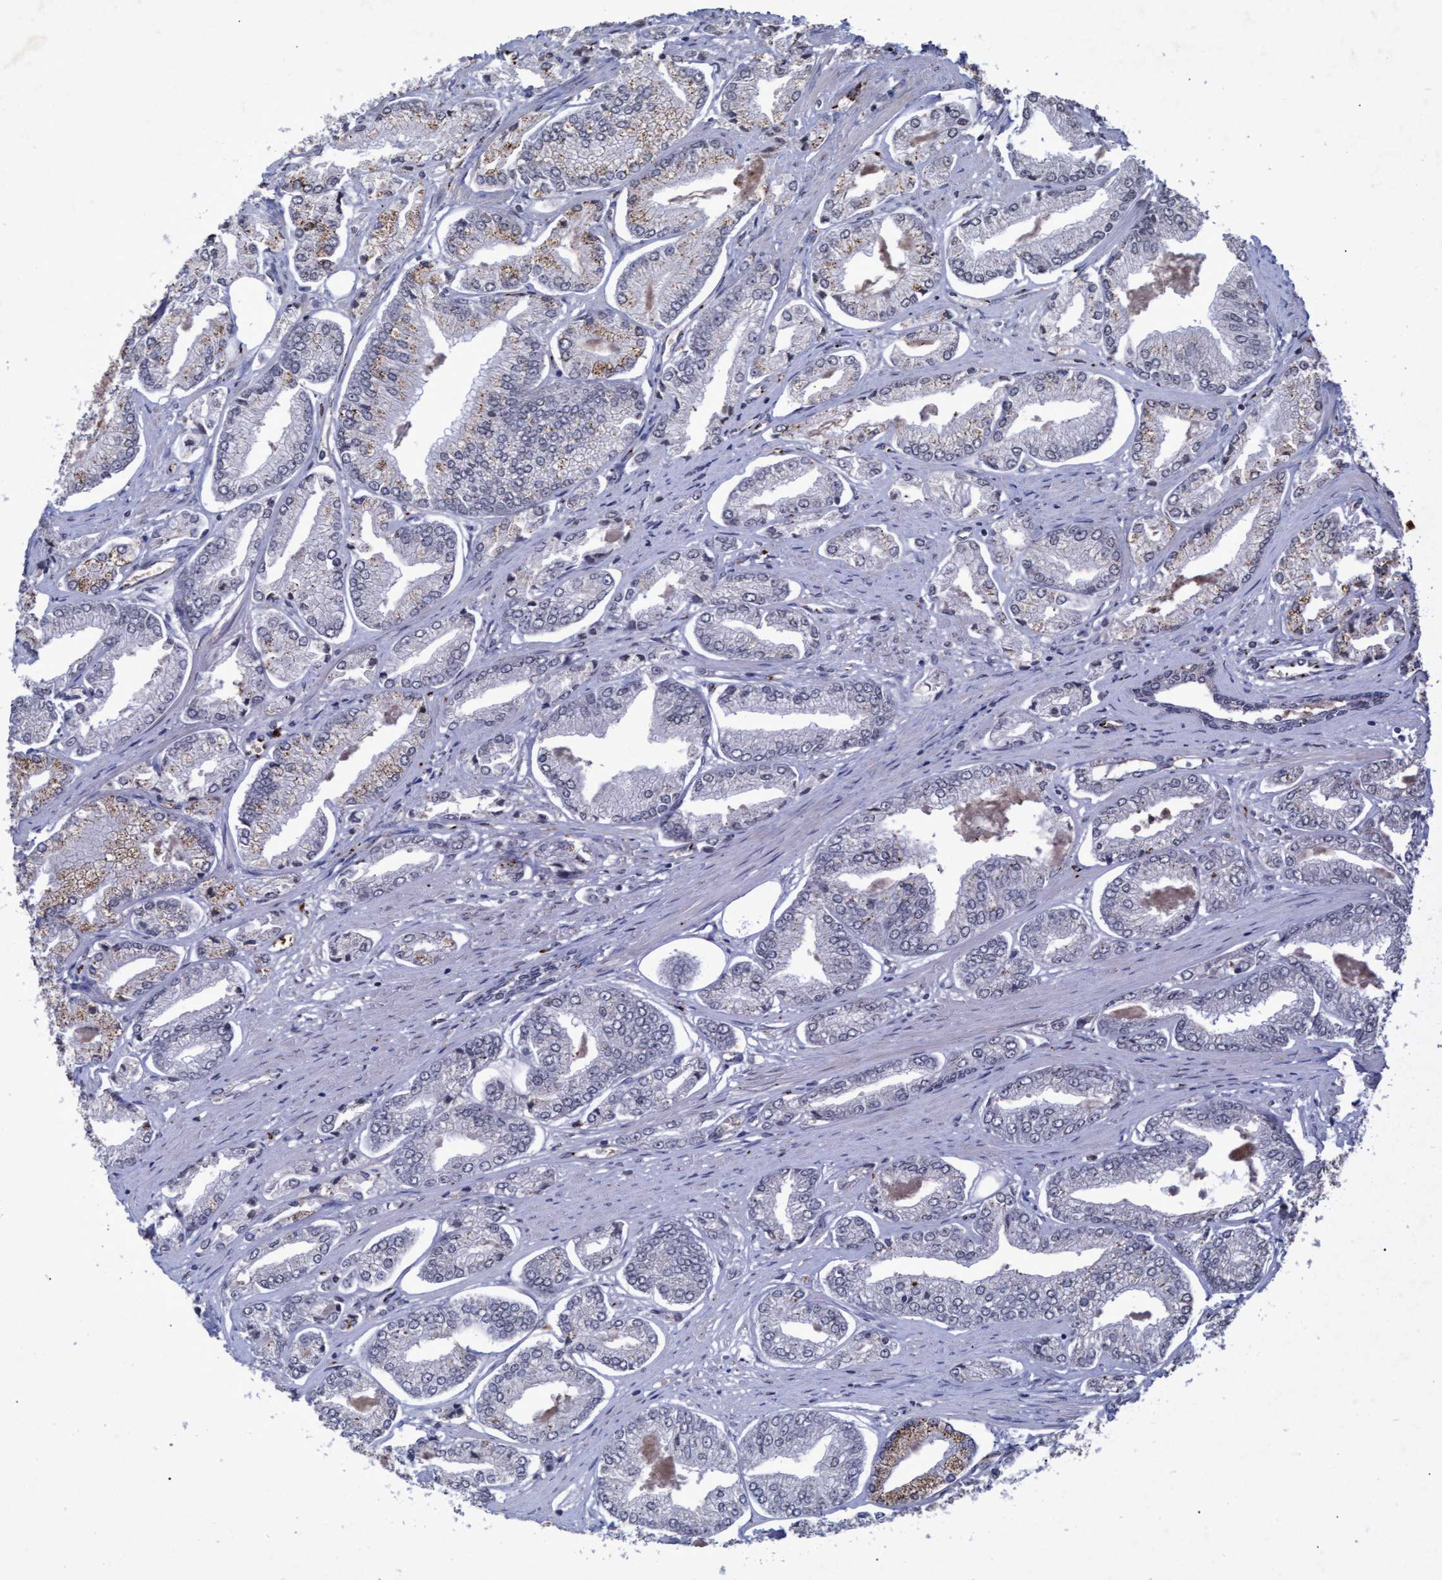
{"staining": {"intensity": "moderate", "quantity": "25%-75%", "location": "cytoplasmic/membranous"}, "tissue": "prostate cancer", "cell_type": "Tumor cells", "image_type": "cancer", "snomed": [{"axis": "morphology", "description": "Adenocarcinoma, Low grade"}, {"axis": "topography", "description": "Prostate"}], "caption": "Immunohistochemistry (IHC) (DAB (3,3'-diaminobenzidine)) staining of prostate cancer (low-grade adenocarcinoma) reveals moderate cytoplasmic/membranous protein staining in approximately 25%-75% of tumor cells.", "gene": "GALC", "patient": {"sex": "male", "age": 52}}